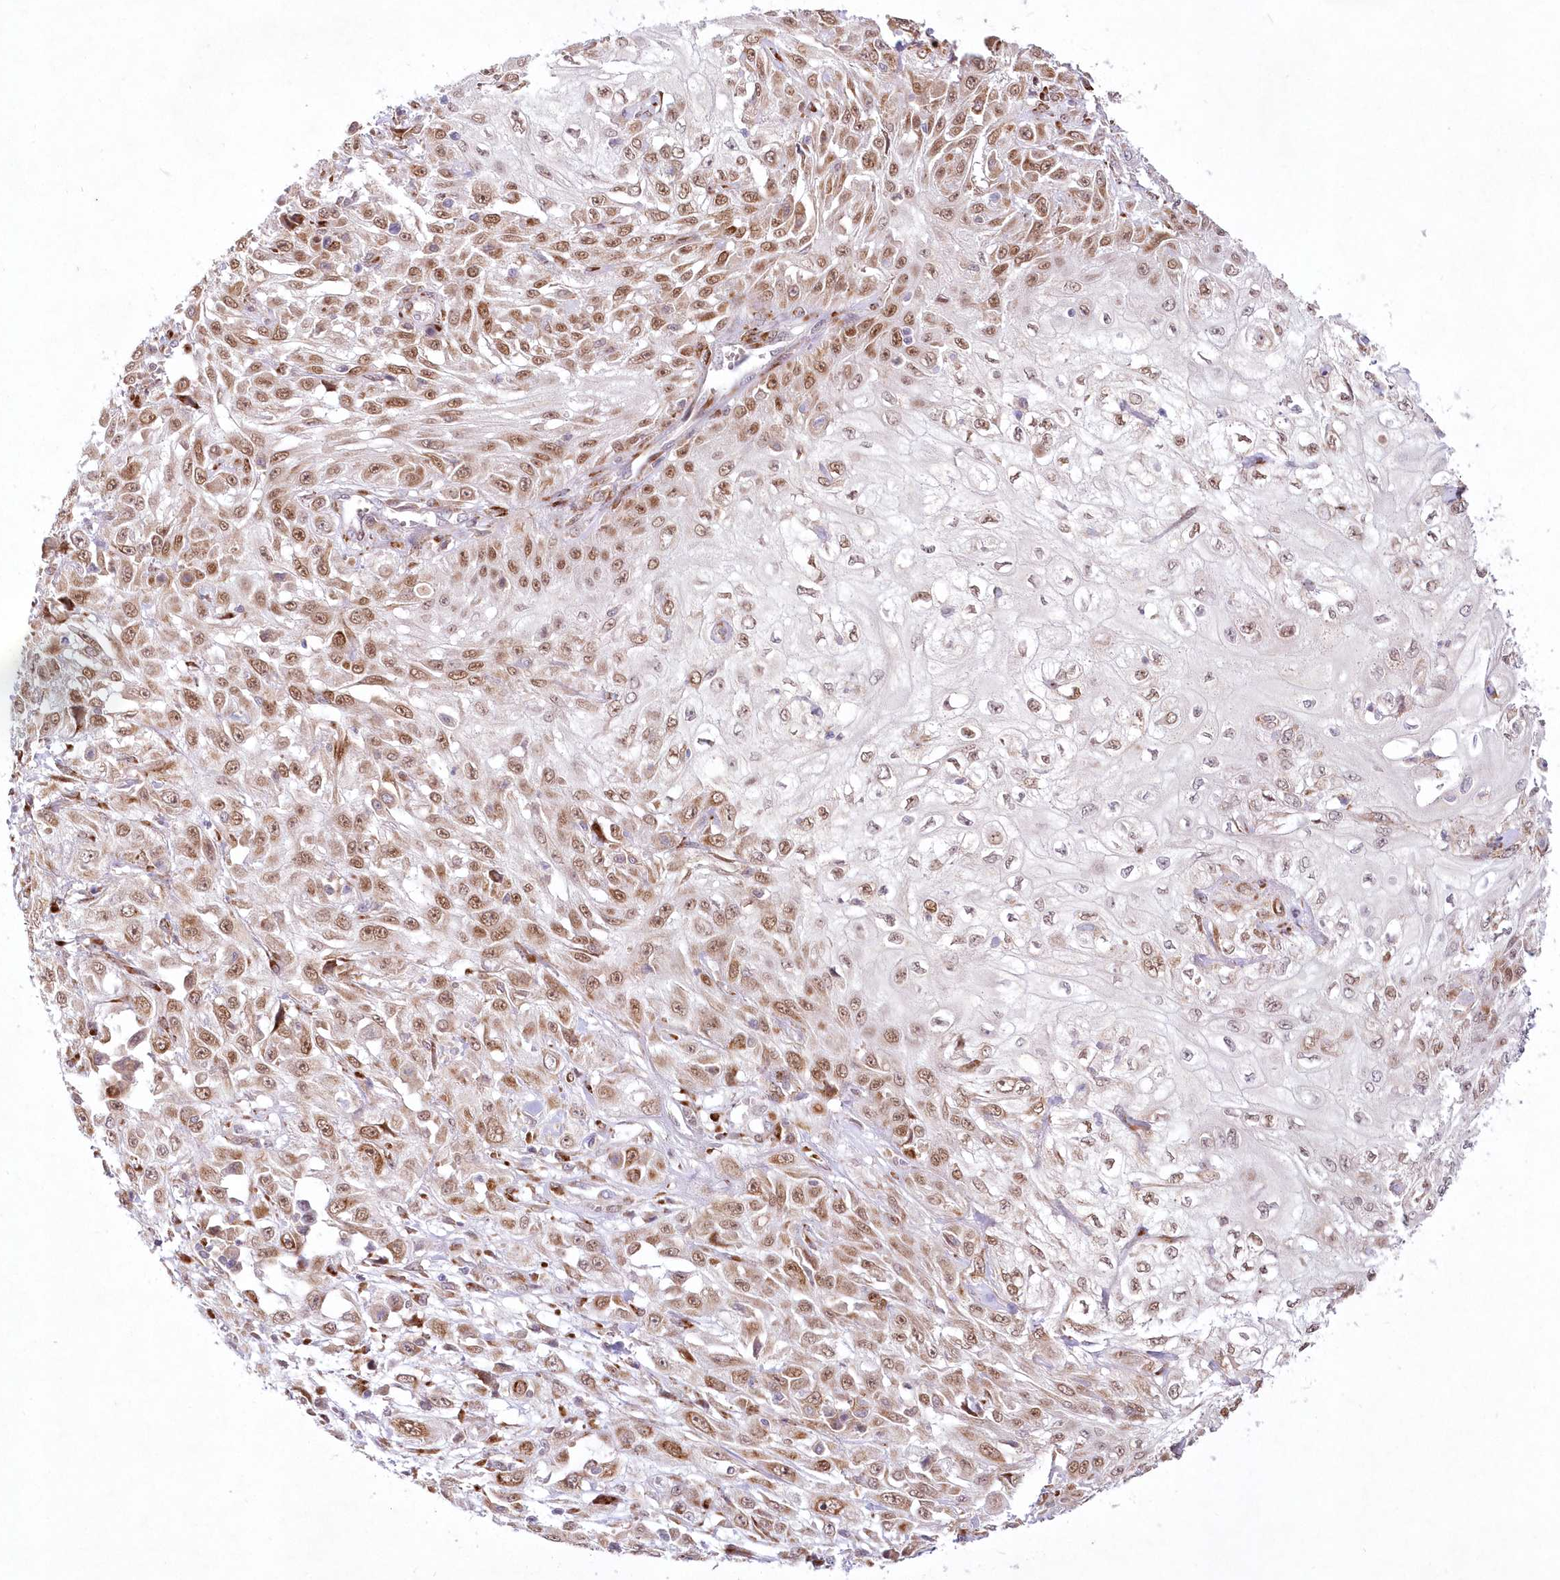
{"staining": {"intensity": "moderate", "quantity": ">75%", "location": "nuclear"}, "tissue": "skin cancer", "cell_type": "Tumor cells", "image_type": "cancer", "snomed": [{"axis": "morphology", "description": "Squamous cell carcinoma, NOS"}, {"axis": "morphology", "description": "Squamous cell carcinoma, metastatic, NOS"}, {"axis": "topography", "description": "Skin"}, {"axis": "topography", "description": "Lymph node"}], "caption": "This image displays IHC staining of human squamous cell carcinoma (skin), with medium moderate nuclear positivity in approximately >75% of tumor cells.", "gene": "LDB1", "patient": {"sex": "male", "age": 75}}